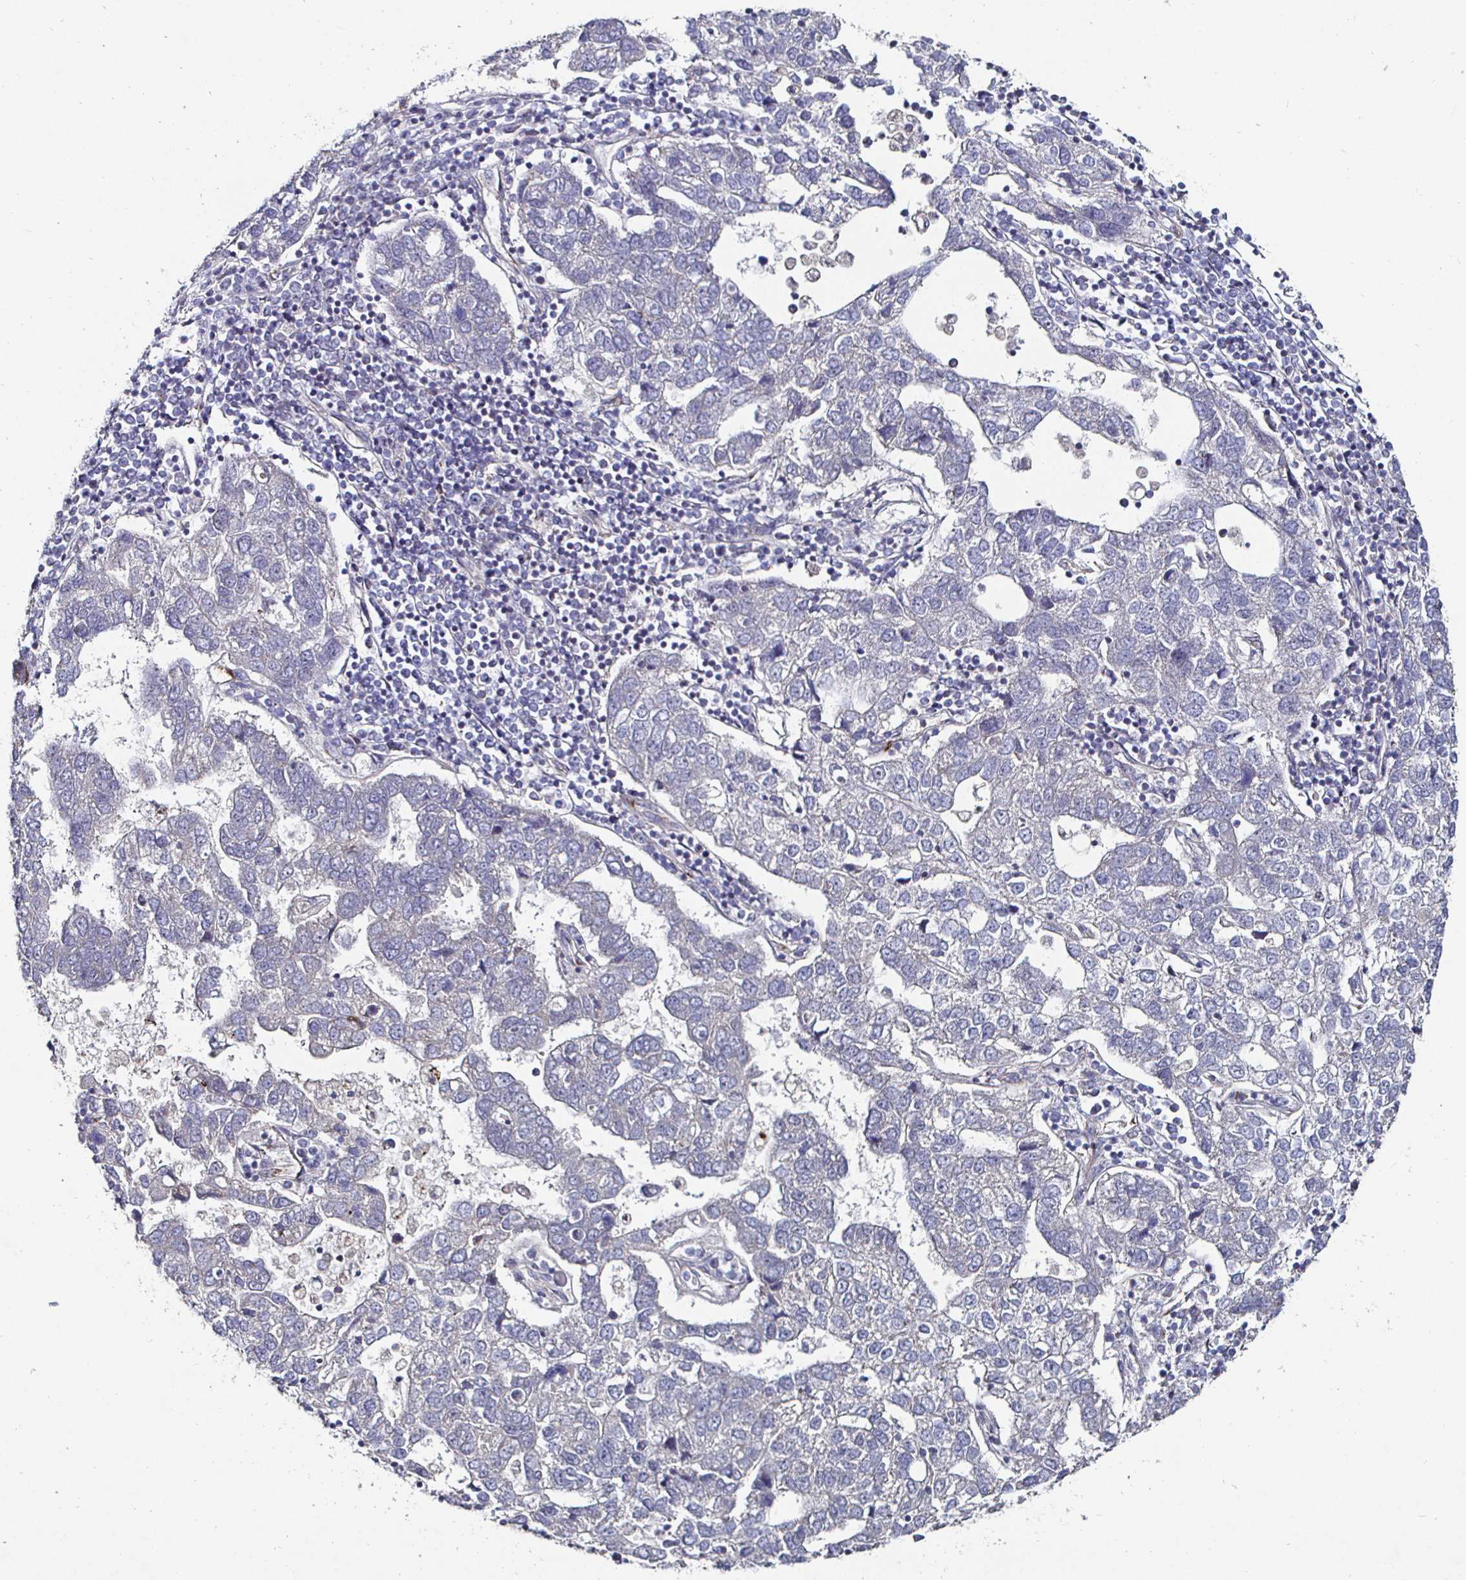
{"staining": {"intensity": "negative", "quantity": "none", "location": "none"}, "tissue": "pancreatic cancer", "cell_type": "Tumor cells", "image_type": "cancer", "snomed": [{"axis": "morphology", "description": "Adenocarcinoma, NOS"}, {"axis": "topography", "description": "Pancreas"}], "caption": "An immunohistochemistry (IHC) photomicrograph of pancreatic adenocarcinoma is shown. There is no staining in tumor cells of pancreatic adenocarcinoma.", "gene": "NRSN1", "patient": {"sex": "female", "age": 61}}